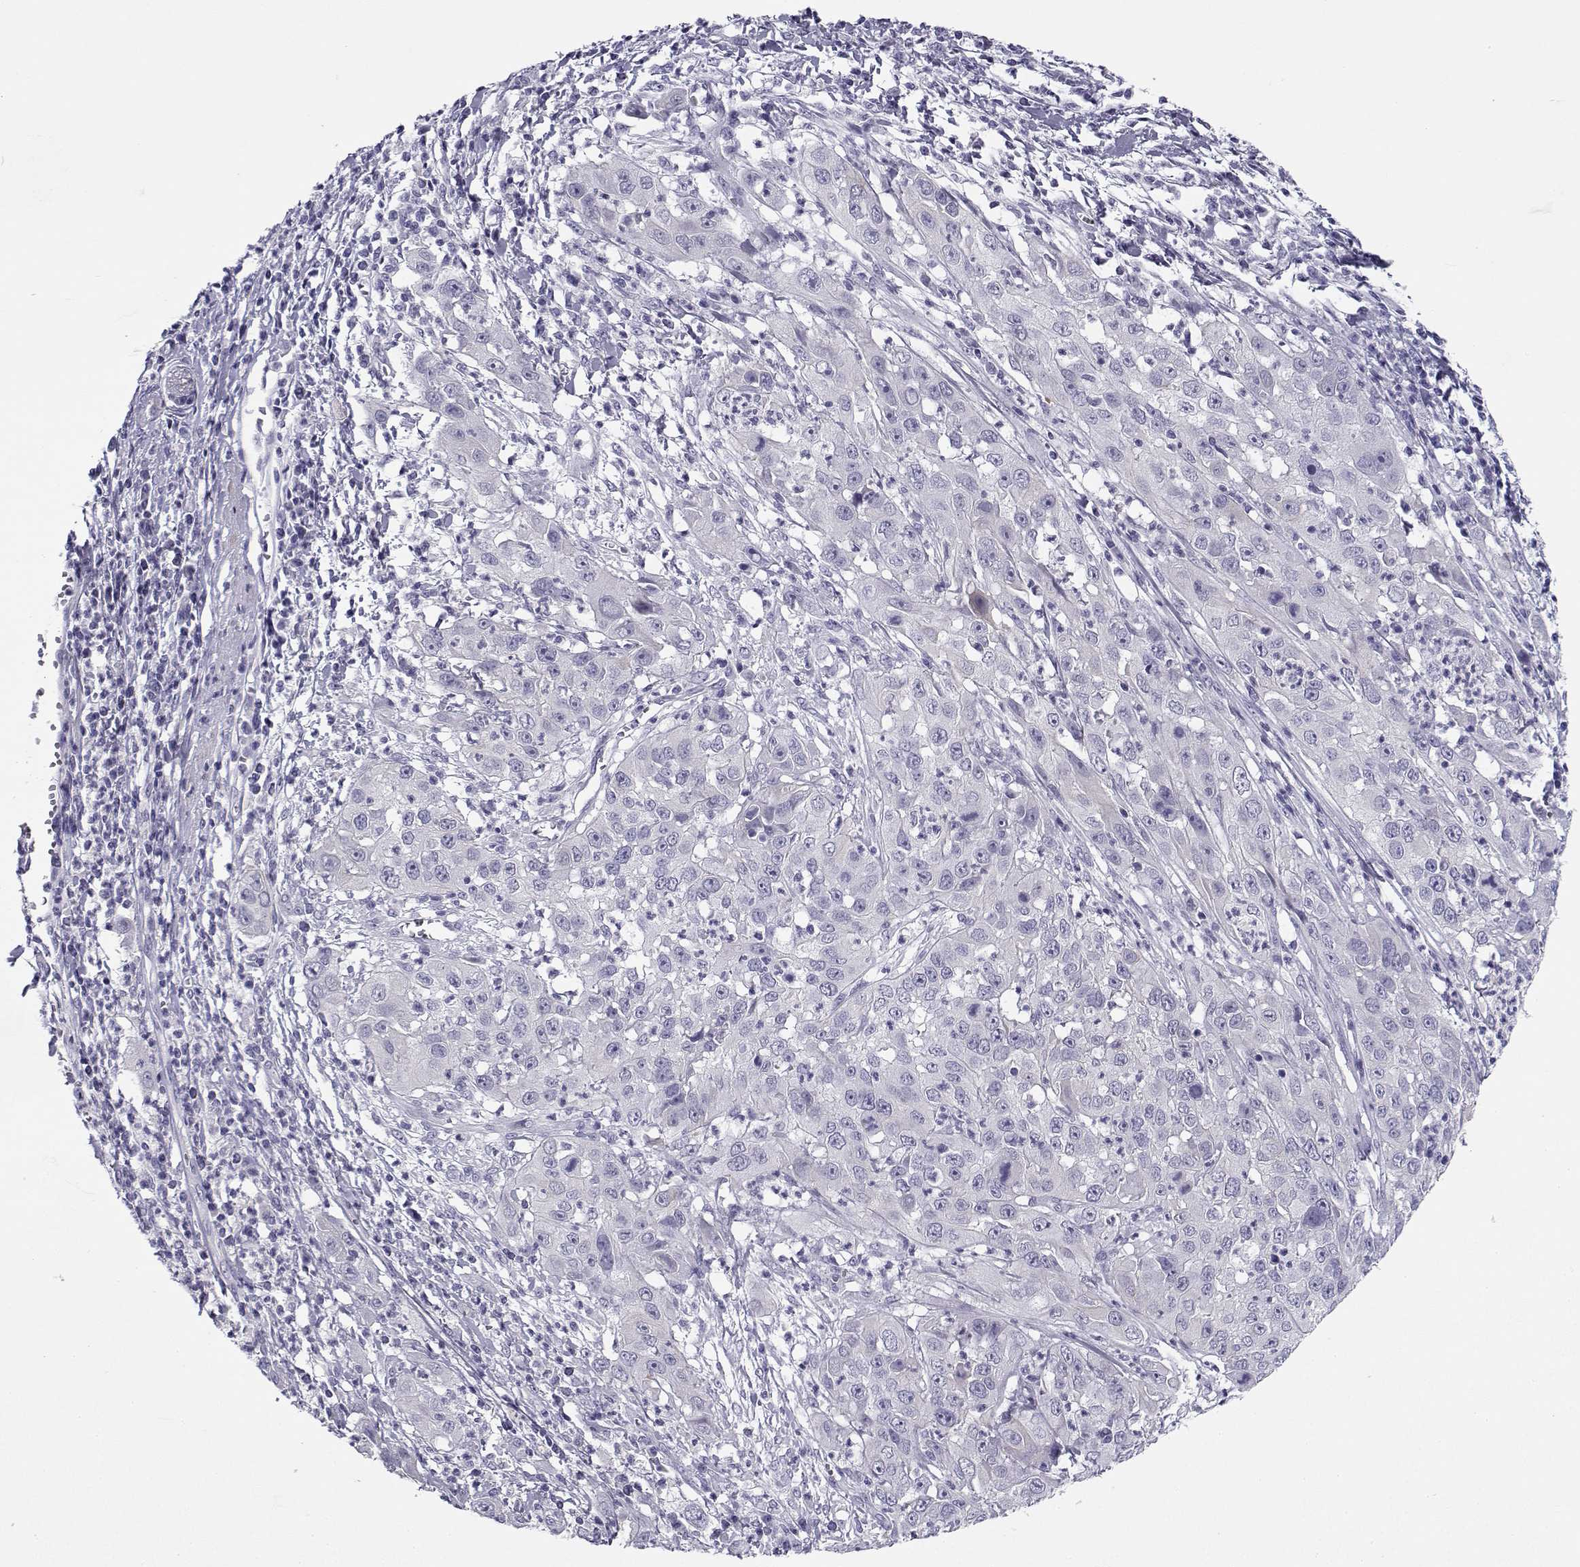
{"staining": {"intensity": "negative", "quantity": "none", "location": "none"}, "tissue": "cervical cancer", "cell_type": "Tumor cells", "image_type": "cancer", "snomed": [{"axis": "morphology", "description": "Squamous cell carcinoma, NOS"}, {"axis": "topography", "description": "Cervix"}], "caption": "The micrograph shows no staining of tumor cells in cervical squamous cell carcinoma.", "gene": "CREB3L3", "patient": {"sex": "female", "age": 32}}